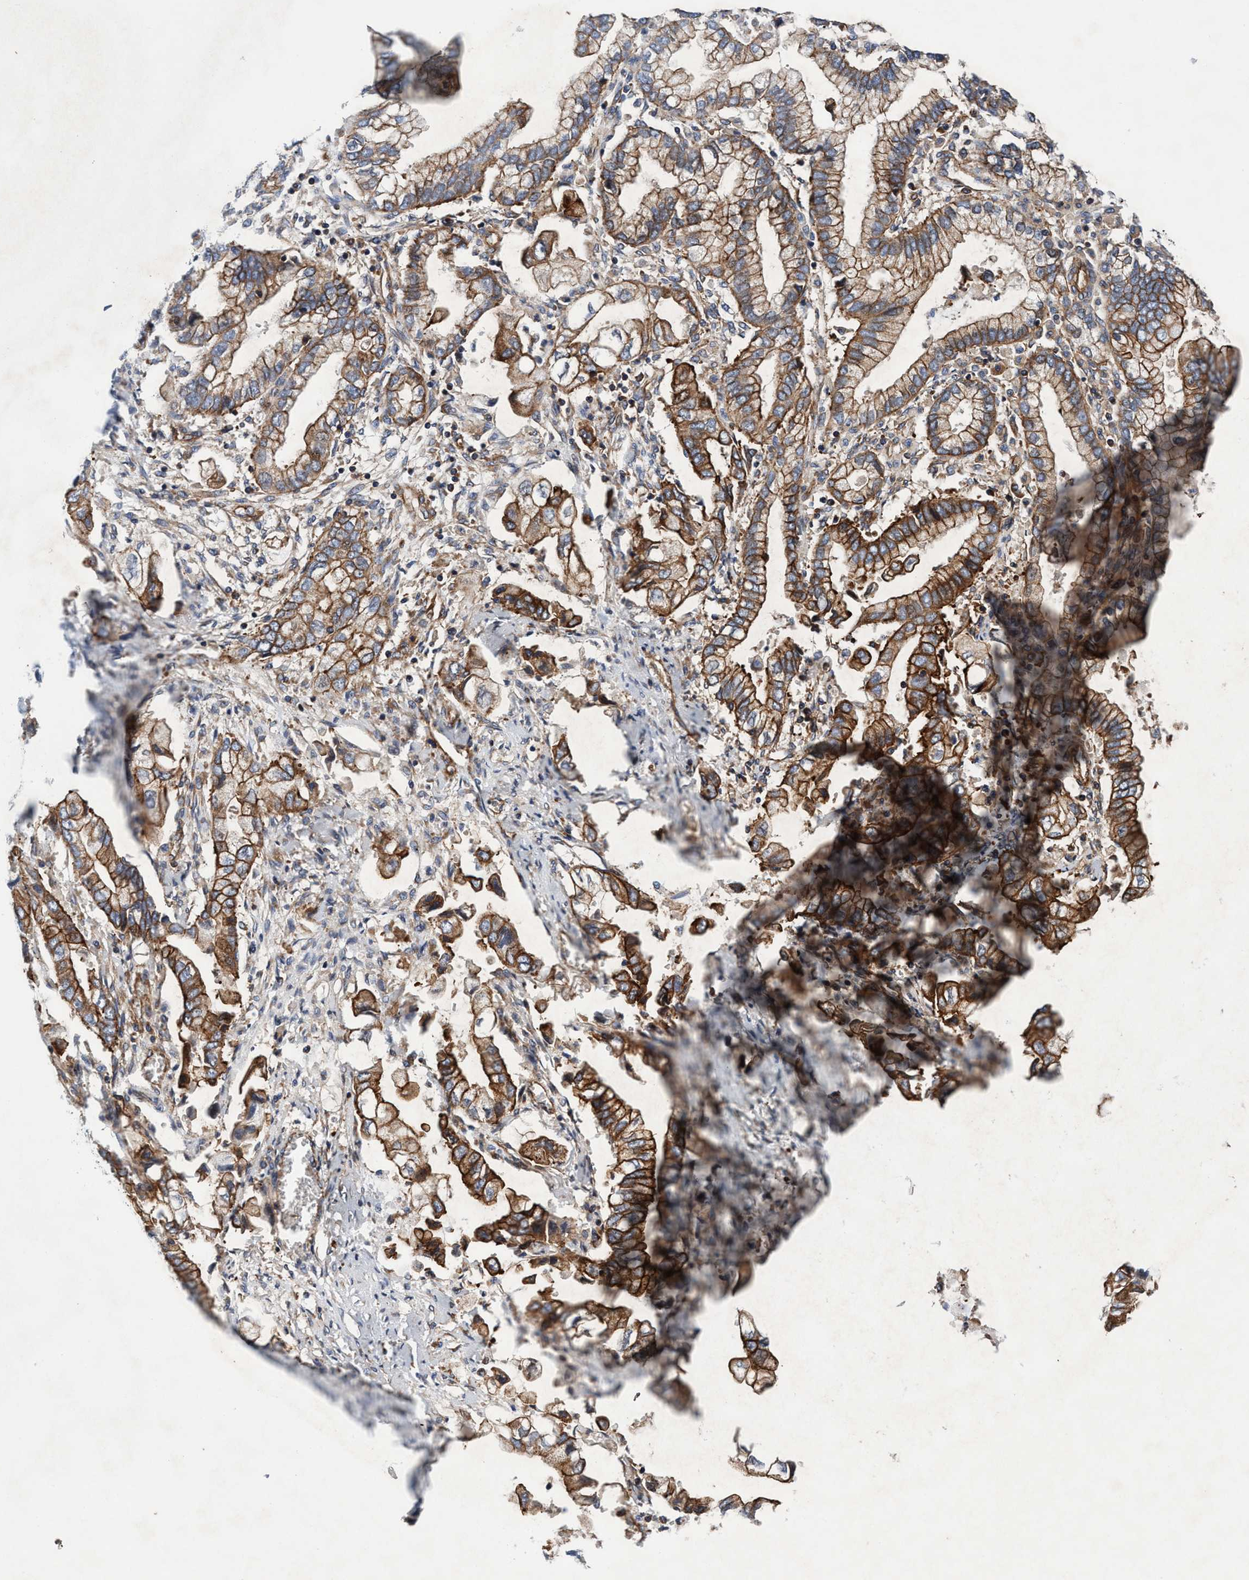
{"staining": {"intensity": "strong", "quantity": ">75%", "location": "cytoplasmic/membranous"}, "tissue": "stomach cancer", "cell_type": "Tumor cells", "image_type": "cancer", "snomed": [{"axis": "morphology", "description": "Normal tissue, NOS"}, {"axis": "morphology", "description": "Adenocarcinoma, NOS"}, {"axis": "topography", "description": "Stomach"}], "caption": "A histopathology image showing strong cytoplasmic/membranous expression in about >75% of tumor cells in stomach adenocarcinoma, as visualized by brown immunohistochemical staining.", "gene": "MCM3AP", "patient": {"sex": "male", "age": 62}}